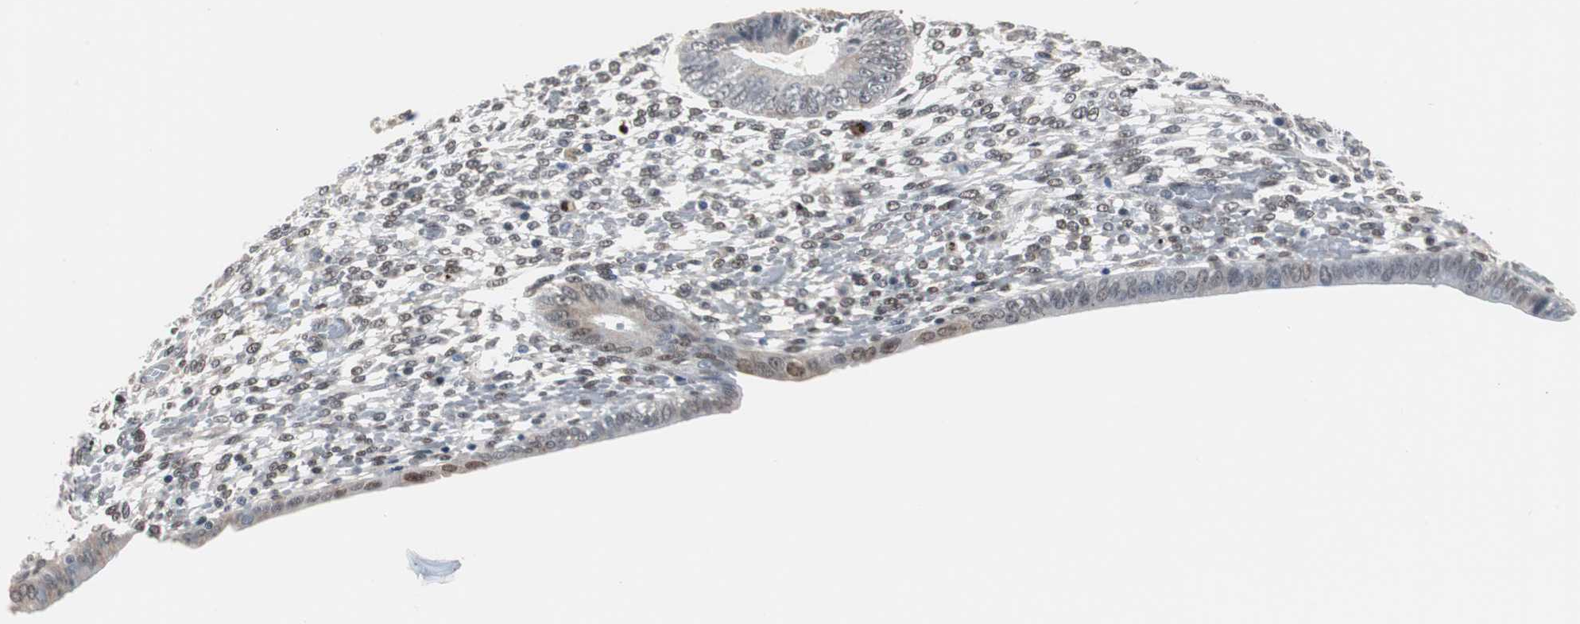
{"staining": {"intensity": "weak", "quantity": "25%-75%", "location": "nuclear"}, "tissue": "endometrium", "cell_type": "Cells in endometrial stroma", "image_type": "normal", "snomed": [{"axis": "morphology", "description": "Normal tissue, NOS"}, {"axis": "topography", "description": "Endometrium"}], "caption": "Endometrium stained for a protein reveals weak nuclear positivity in cells in endometrial stroma. (Stains: DAB (3,3'-diaminobenzidine) in brown, nuclei in blue, Microscopy: brightfield microscopy at high magnification).", "gene": "ZHX2", "patient": {"sex": "female", "age": 42}}